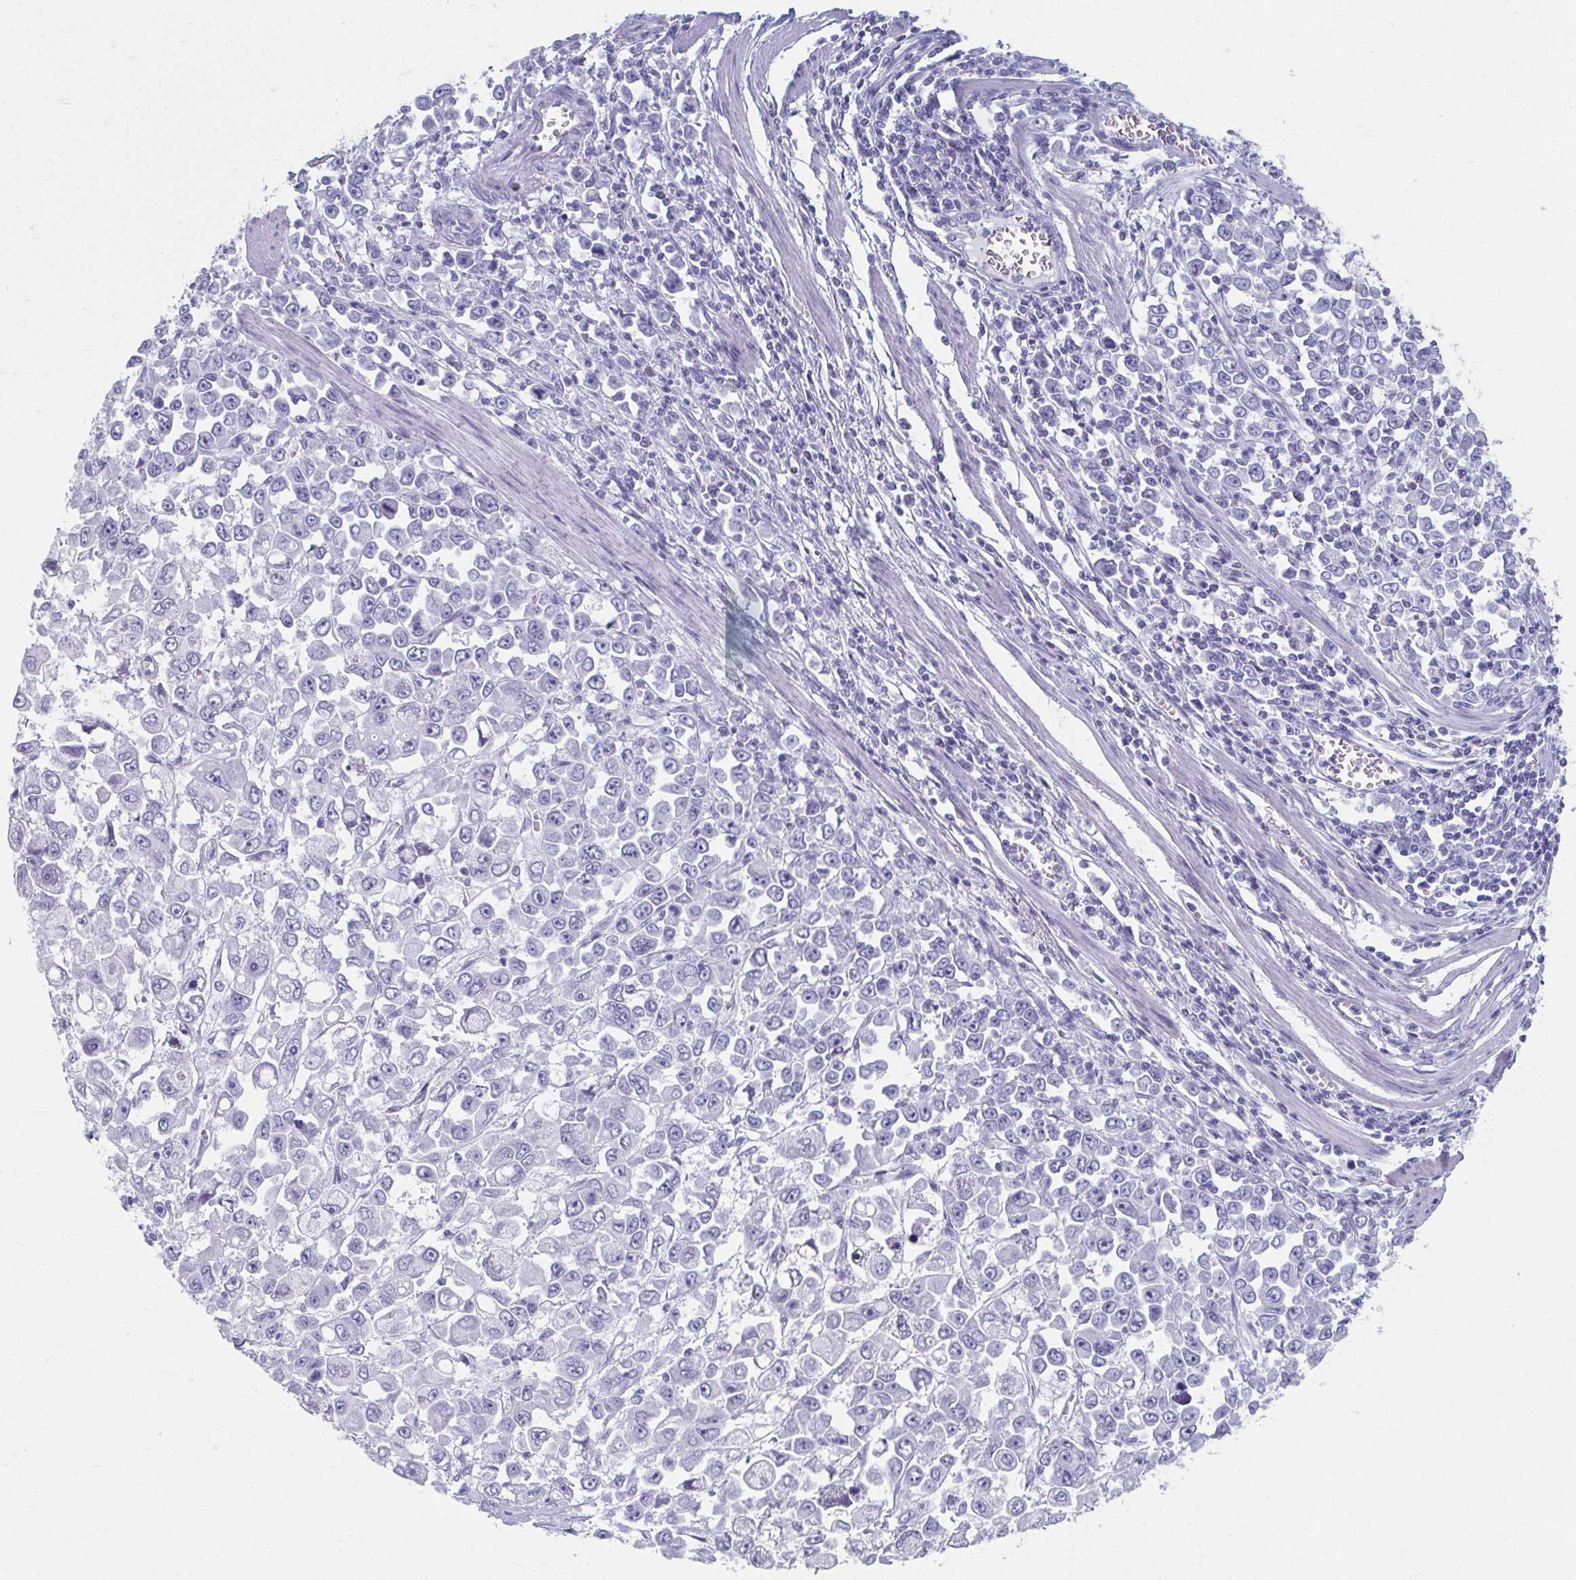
{"staining": {"intensity": "negative", "quantity": "none", "location": "none"}, "tissue": "stomach cancer", "cell_type": "Tumor cells", "image_type": "cancer", "snomed": [{"axis": "morphology", "description": "Adenocarcinoma, NOS"}, {"axis": "topography", "description": "Stomach, upper"}], "caption": "A photomicrograph of stomach cancer (adenocarcinoma) stained for a protein demonstrates no brown staining in tumor cells.", "gene": "GHRL", "patient": {"sex": "male", "age": 70}}